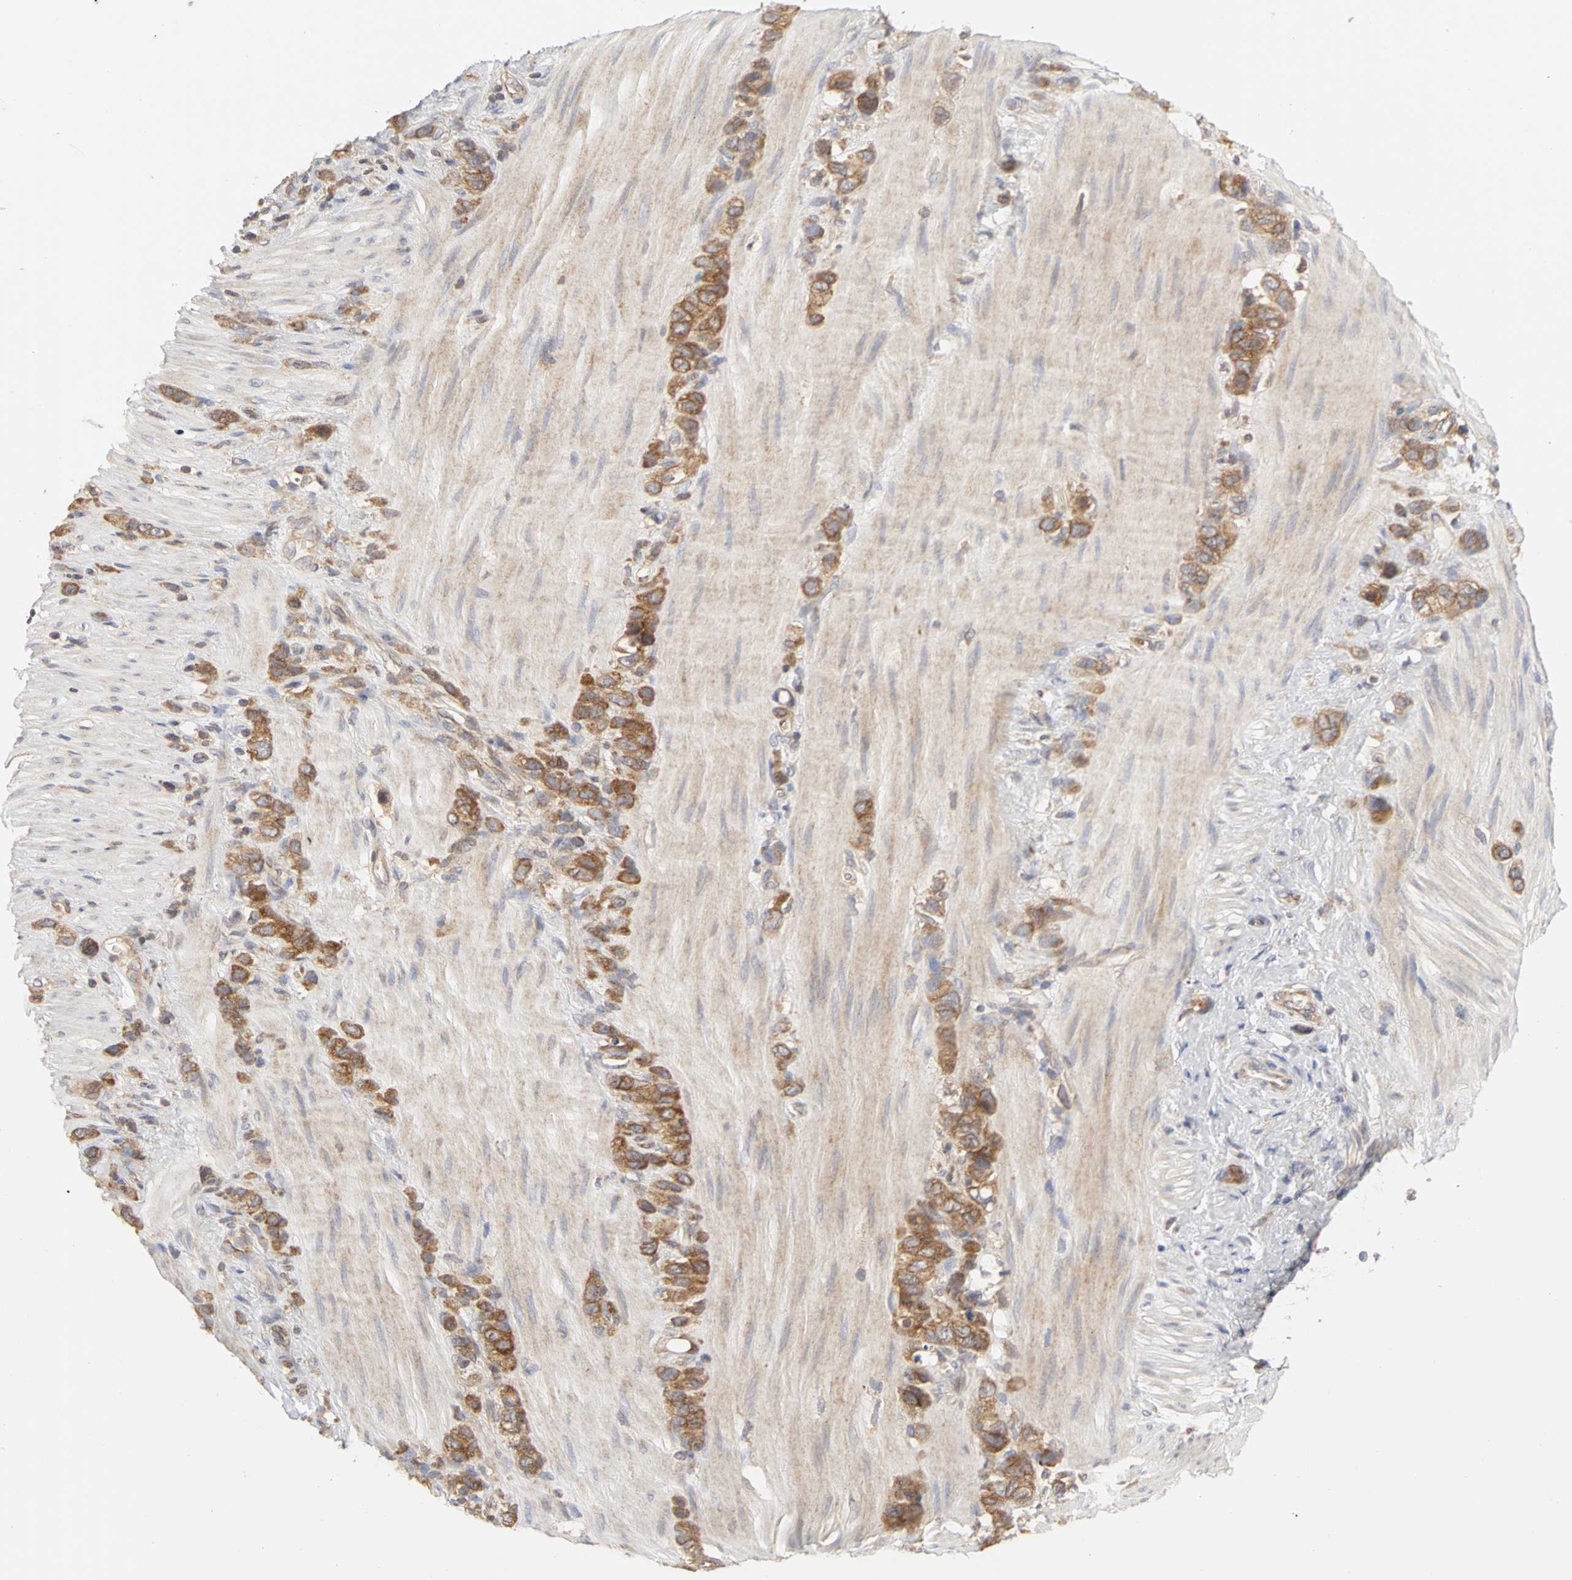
{"staining": {"intensity": "moderate", "quantity": ">75%", "location": "cytoplasmic/membranous"}, "tissue": "stomach cancer", "cell_type": "Tumor cells", "image_type": "cancer", "snomed": [{"axis": "morphology", "description": "Normal tissue, NOS"}, {"axis": "morphology", "description": "Adenocarcinoma, NOS"}, {"axis": "morphology", "description": "Adenocarcinoma, High grade"}, {"axis": "topography", "description": "Stomach, upper"}, {"axis": "topography", "description": "Stomach"}], "caption": "There is medium levels of moderate cytoplasmic/membranous staining in tumor cells of stomach adenocarcinoma, as demonstrated by immunohistochemical staining (brown color).", "gene": "IRAK1", "patient": {"sex": "female", "age": 65}}